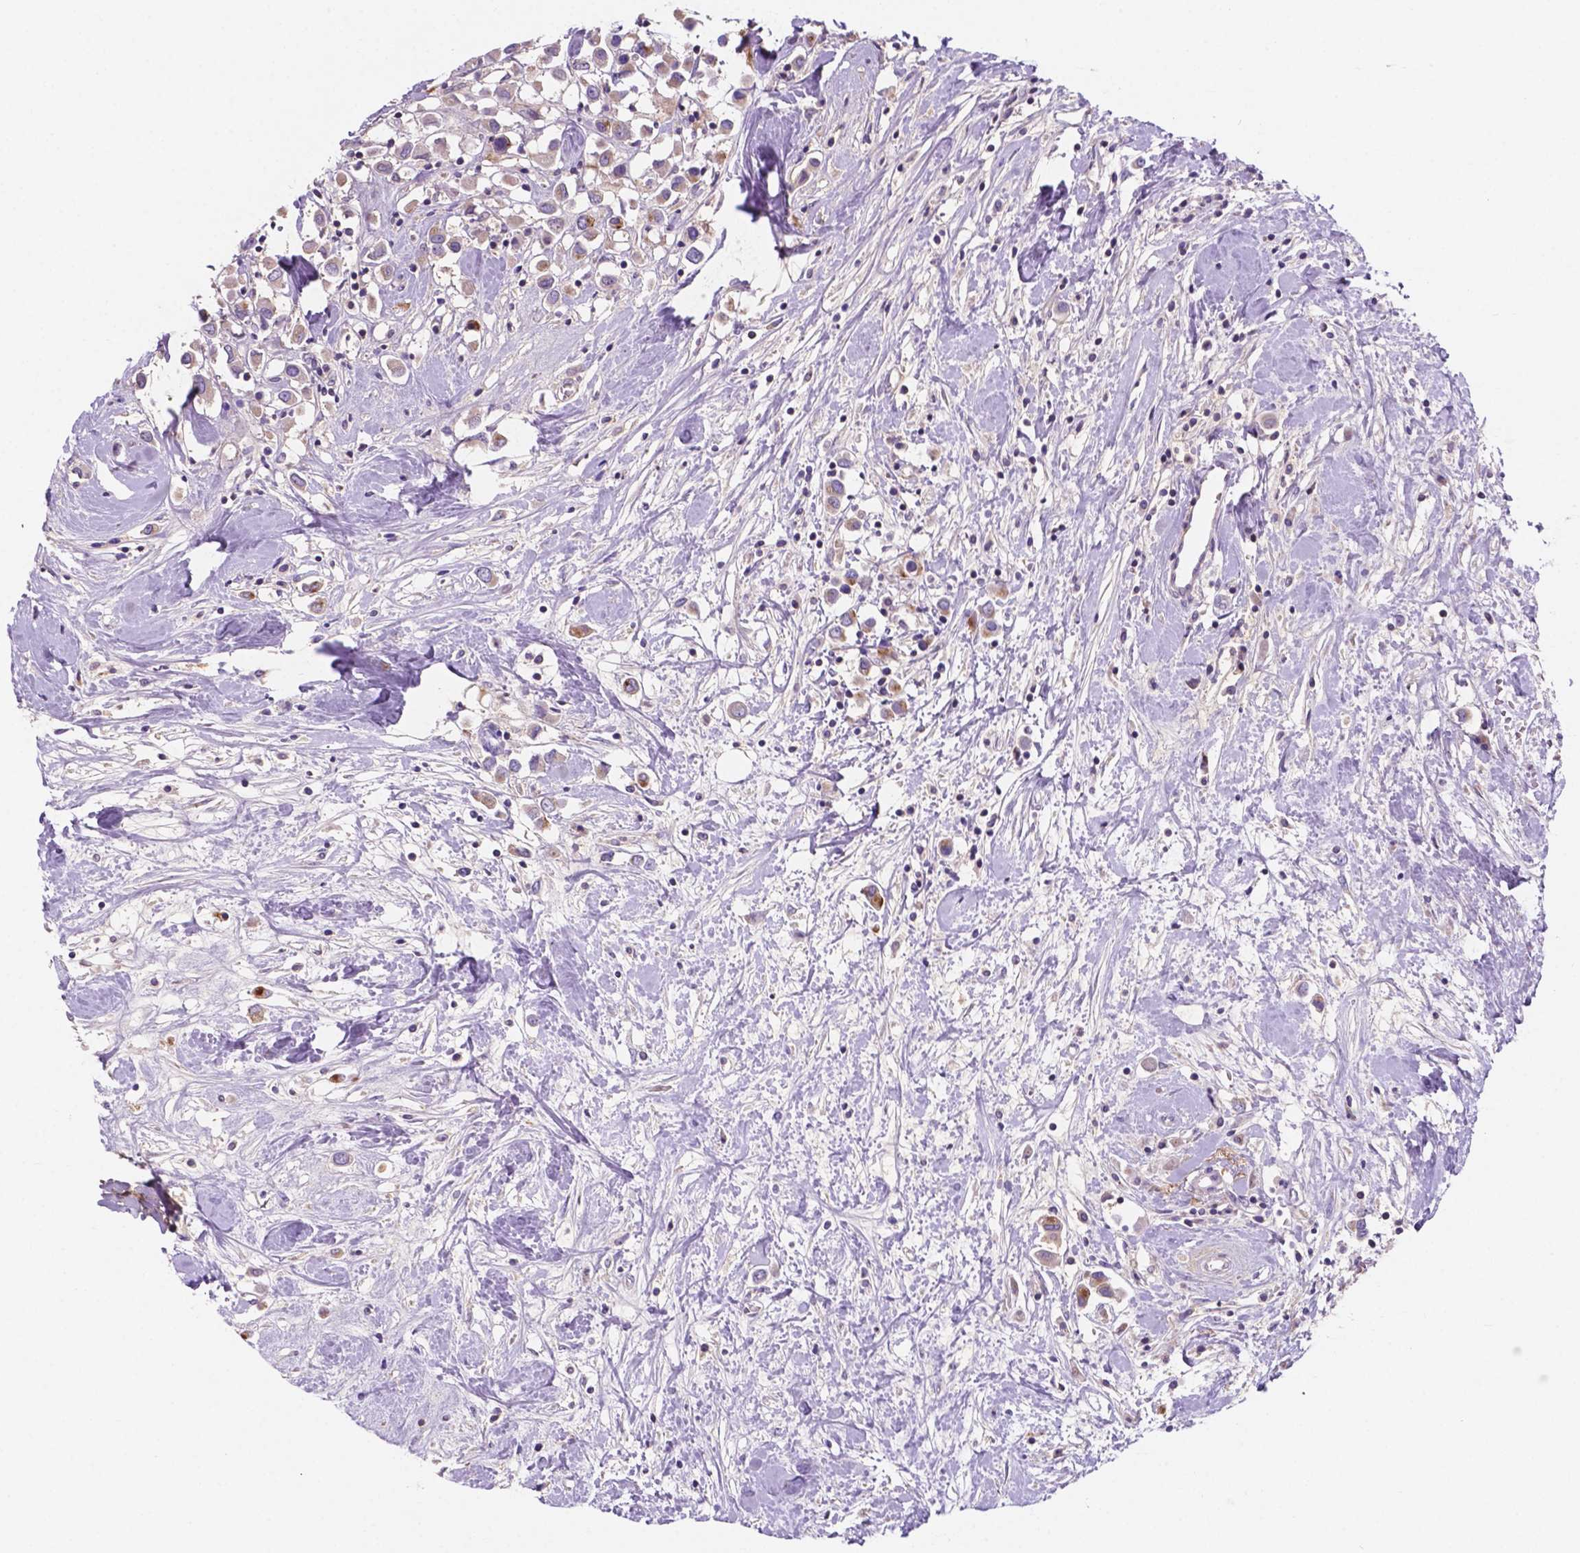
{"staining": {"intensity": "weak", "quantity": "<25%", "location": "cytoplasmic/membranous"}, "tissue": "breast cancer", "cell_type": "Tumor cells", "image_type": "cancer", "snomed": [{"axis": "morphology", "description": "Duct carcinoma"}, {"axis": "topography", "description": "Breast"}], "caption": "There is no significant staining in tumor cells of breast invasive ductal carcinoma. The staining is performed using DAB (3,3'-diaminobenzidine) brown chromogen with nuclei counter-stained in using hematoxylin.", "gene": "MKRN2OS", "patient": {"sex": "female", "age": 61}}